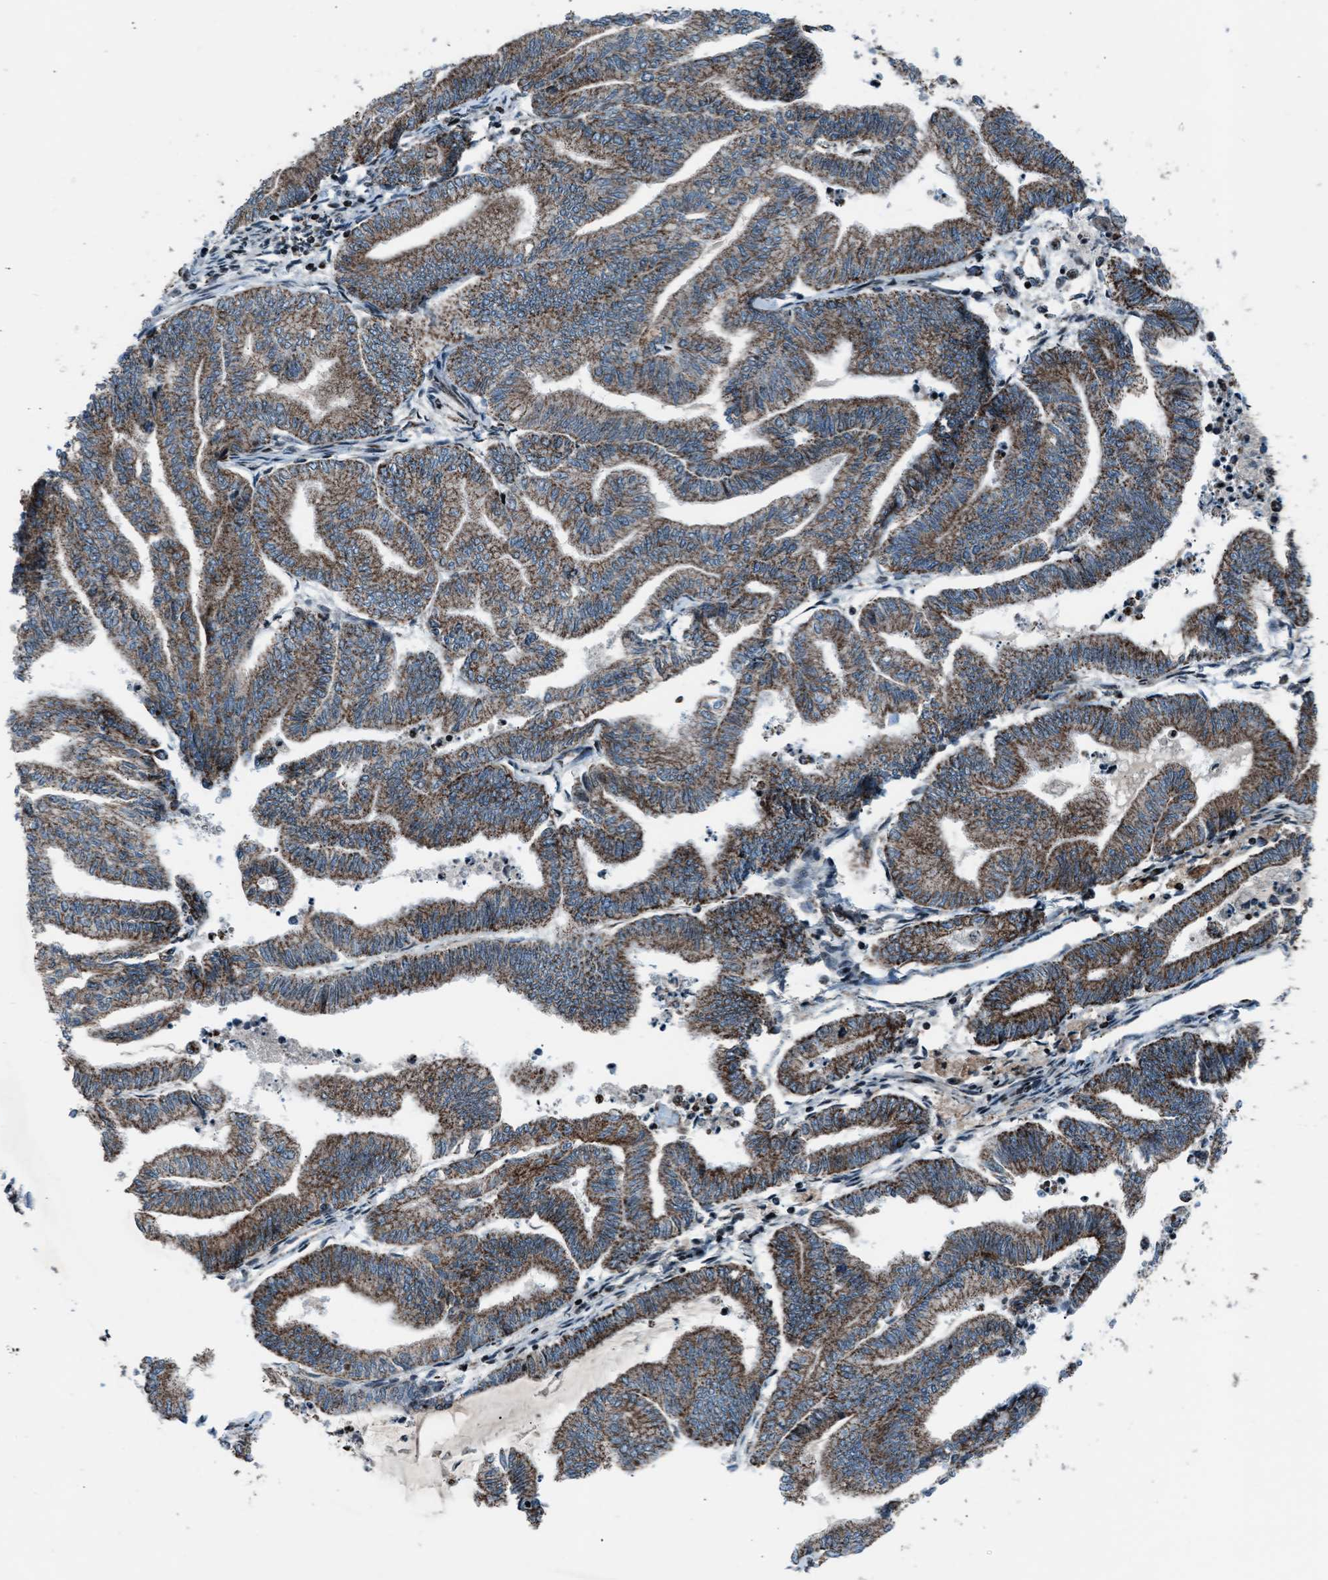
{"staining": {"intensity": "moderate", "quantity": ">75%", "location": "cytoplasmic/membranous"}, "tissue": "endometrial cancer", "cell_type": "Tumor cells", "image_type": "cancer", "snomed": [{"axis": "morphology", "description": "Adenocarcinoma, NOS"}, {"axis": "topography", "description": "Endometrium"}], "caption": "IHC of endometrial cancer demonstrates medium levels of moderate cytoplasmic/membranous expression in approximately >75% of tumor cells. (DAB = brown stain, brightfield microscopy at high magnification).", "gene": "MORC3", "patient": {"sex": "female", "age": 79}}